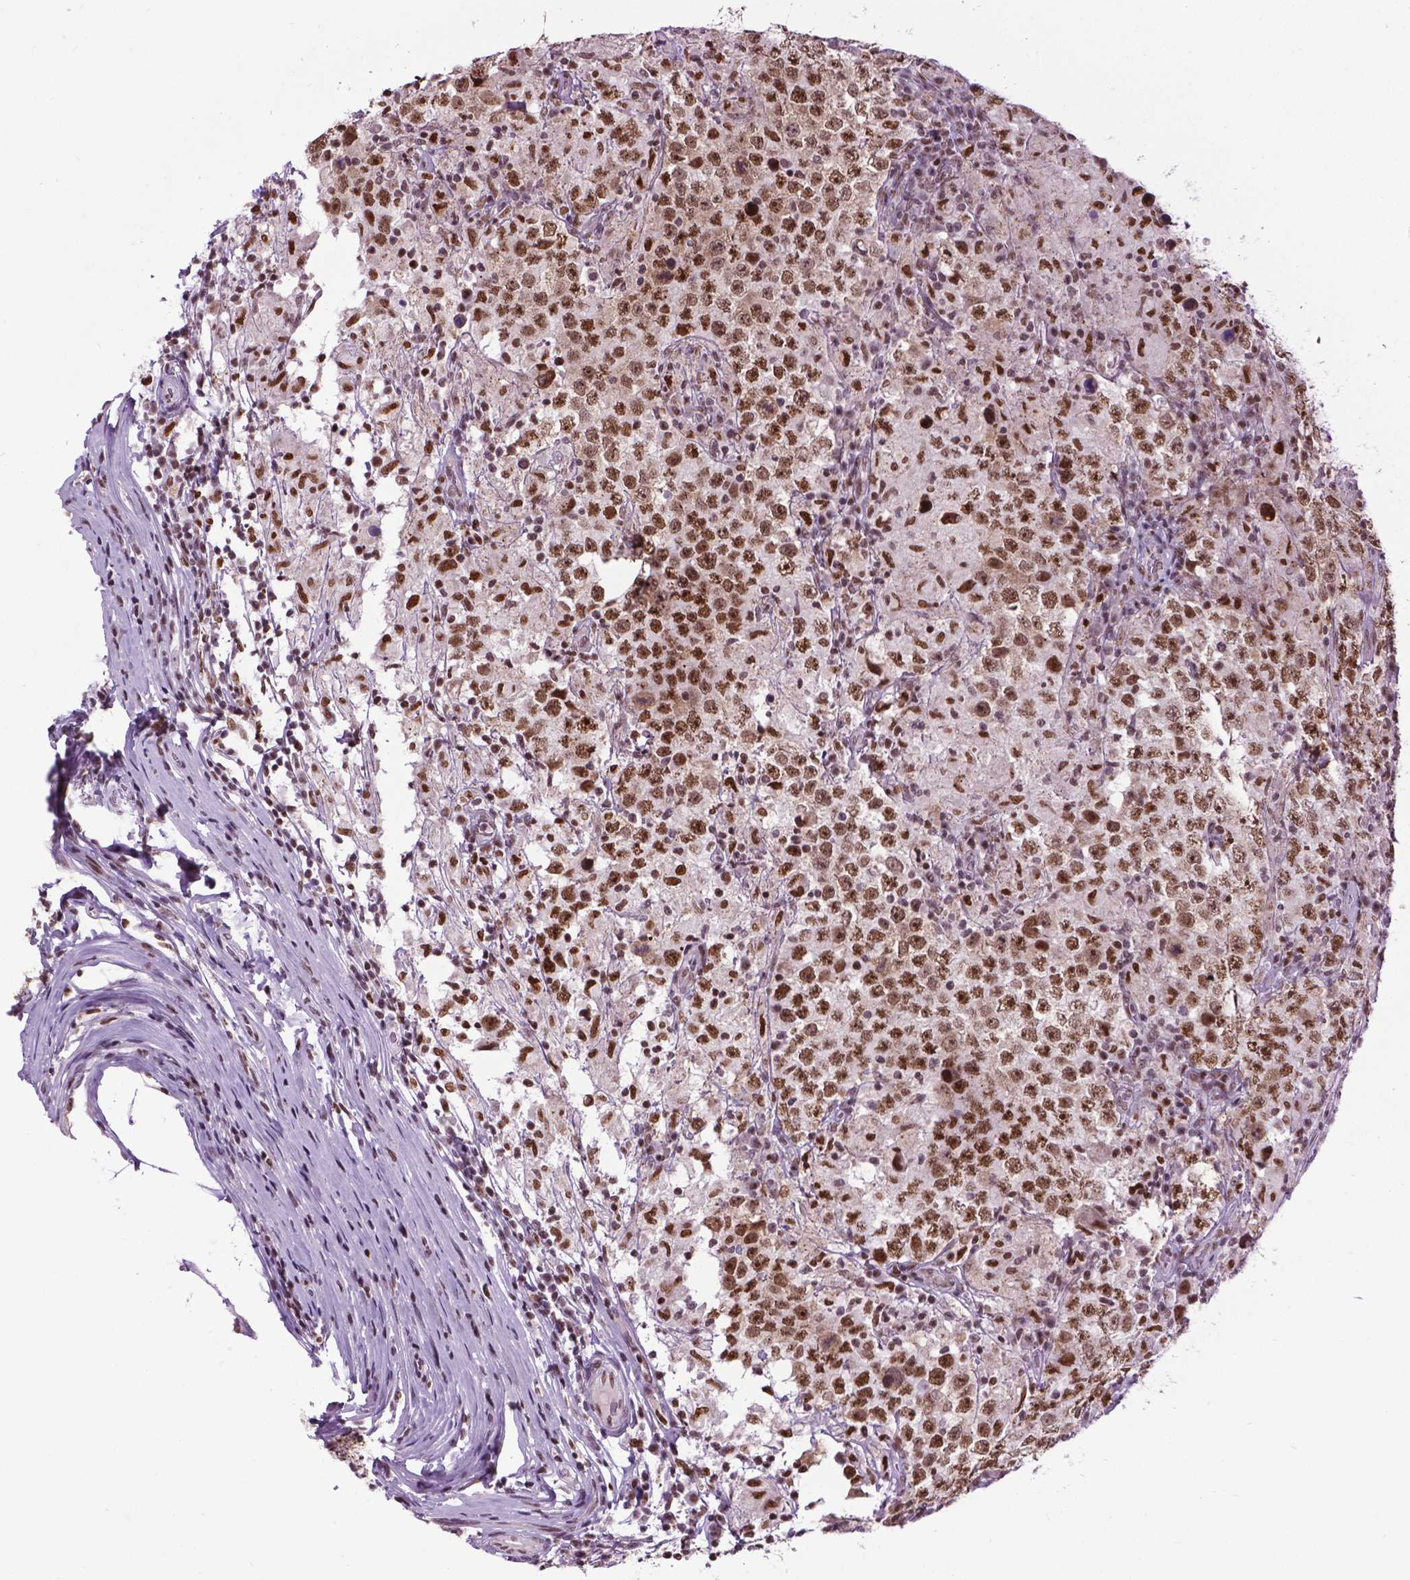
{"staining": {"intensity": "moderate", "quantity": ">75%", "location": "nuclear"}, "tissue": "testis cancer", "cell_type": "Tumor cells", "image_type": "cancer", "snomed": [{"axis": "morphology", "description": "Seminoma, NOS"}, {"axis": "morphology", "description": "Carcinoma, Embryonal, NOS"}, {"axis": "topography", "description": "Testis"}], "caption": "Protein analysis of testis cancer (embryonal carcinoma) tissue displays moderate nuclear staining in approximately >75% of tumor cells.", "gene": "EAF1", "patient": {"sex": "male", "age": 41}}